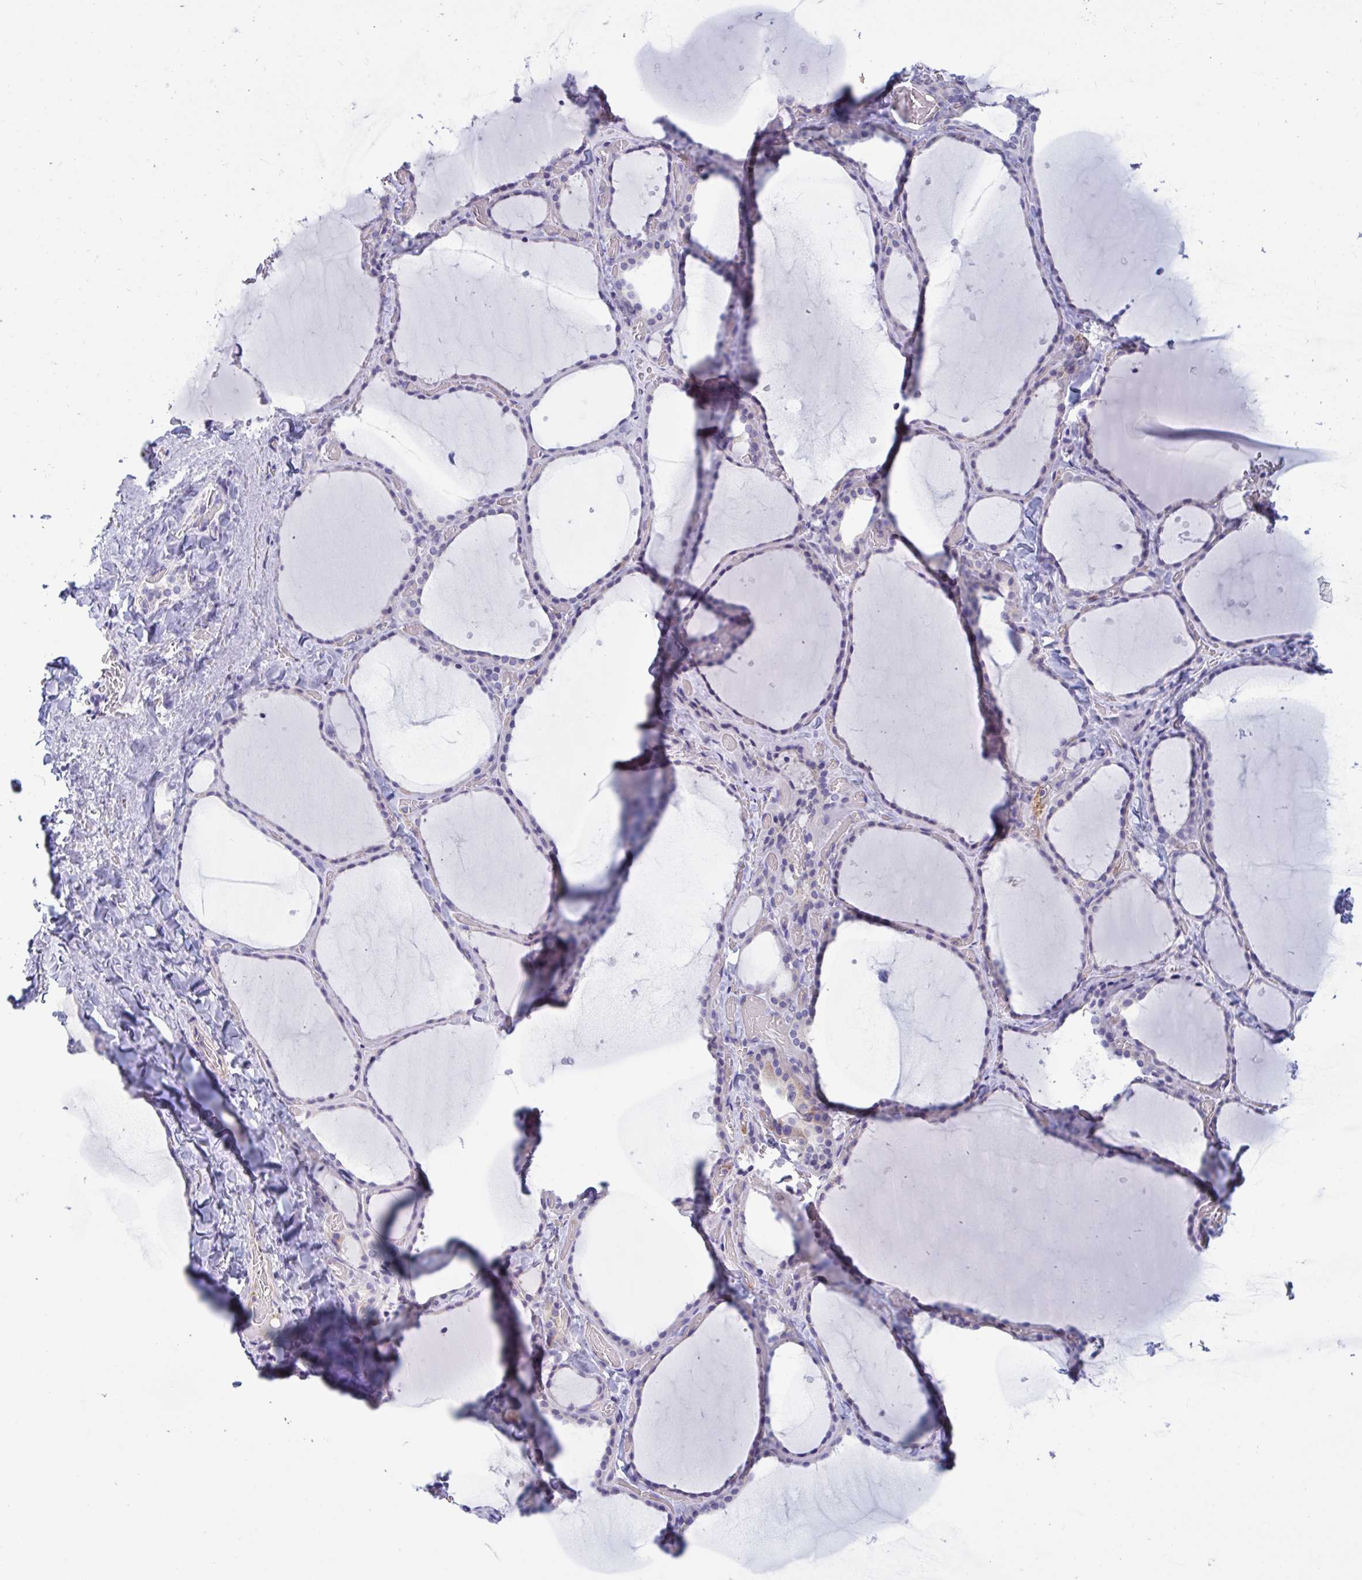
{"staining": {"intensity": "negative", "quantity": "none", "location": "none"}, "tissue": "thyroid gland", "cell_type": "Glandular cells", "image_type": "normal", "snomed": [{"axis": "morphology", "description": "Normal tissue, NOS"}, {"axis": "topography", "description": "Thyroid gland"}], "caption": "IHC photomicrograph of benign thyroid gland: thyroid gland stained with DAB (3,3'-diaminobenzidine) shows no significant protein expression in glandular cells.", "gene": "OXLD1", "patient": {"sex": "female", "age": 36}}